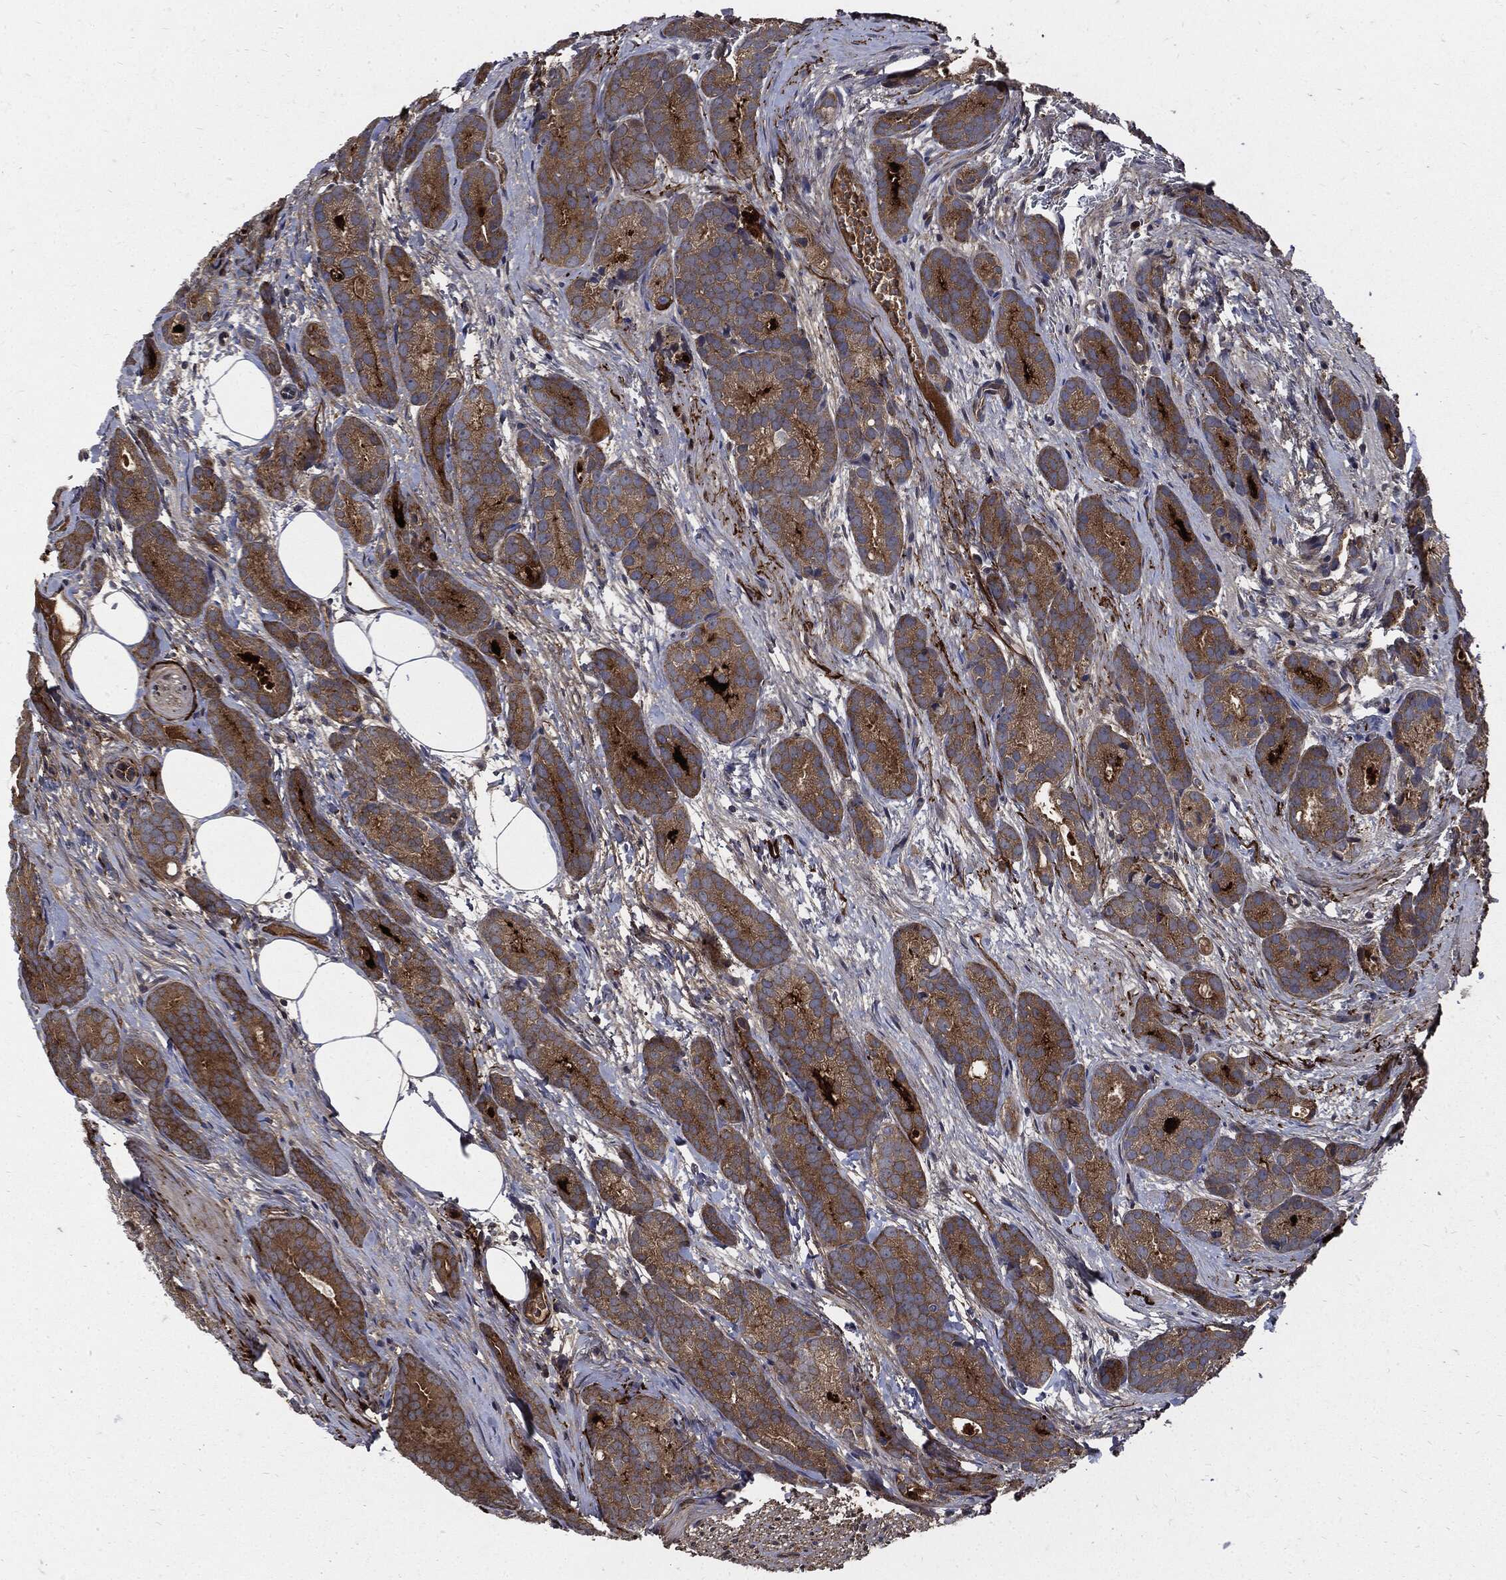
{"staining": {"intensity": "strong", "quantity": ">75%", "location": "cytoplasmic/membranous"}, "tissue": "prostate cancer", "cell_type": "Tumor cells", "image_type": "cancer", "snomed": [{"axis": "morphology", "description": "Adenocarcinoma, NOS"}, {"axis": "topography", "description": "Prostate"}], "caption": "Protein expression analysis of prostate cancer exhibits strong cytoplasmic/membranous positivity in about >75% of tumor cells.", "gene": "CLU", "patient": {"sex": "male", "age": 71}}